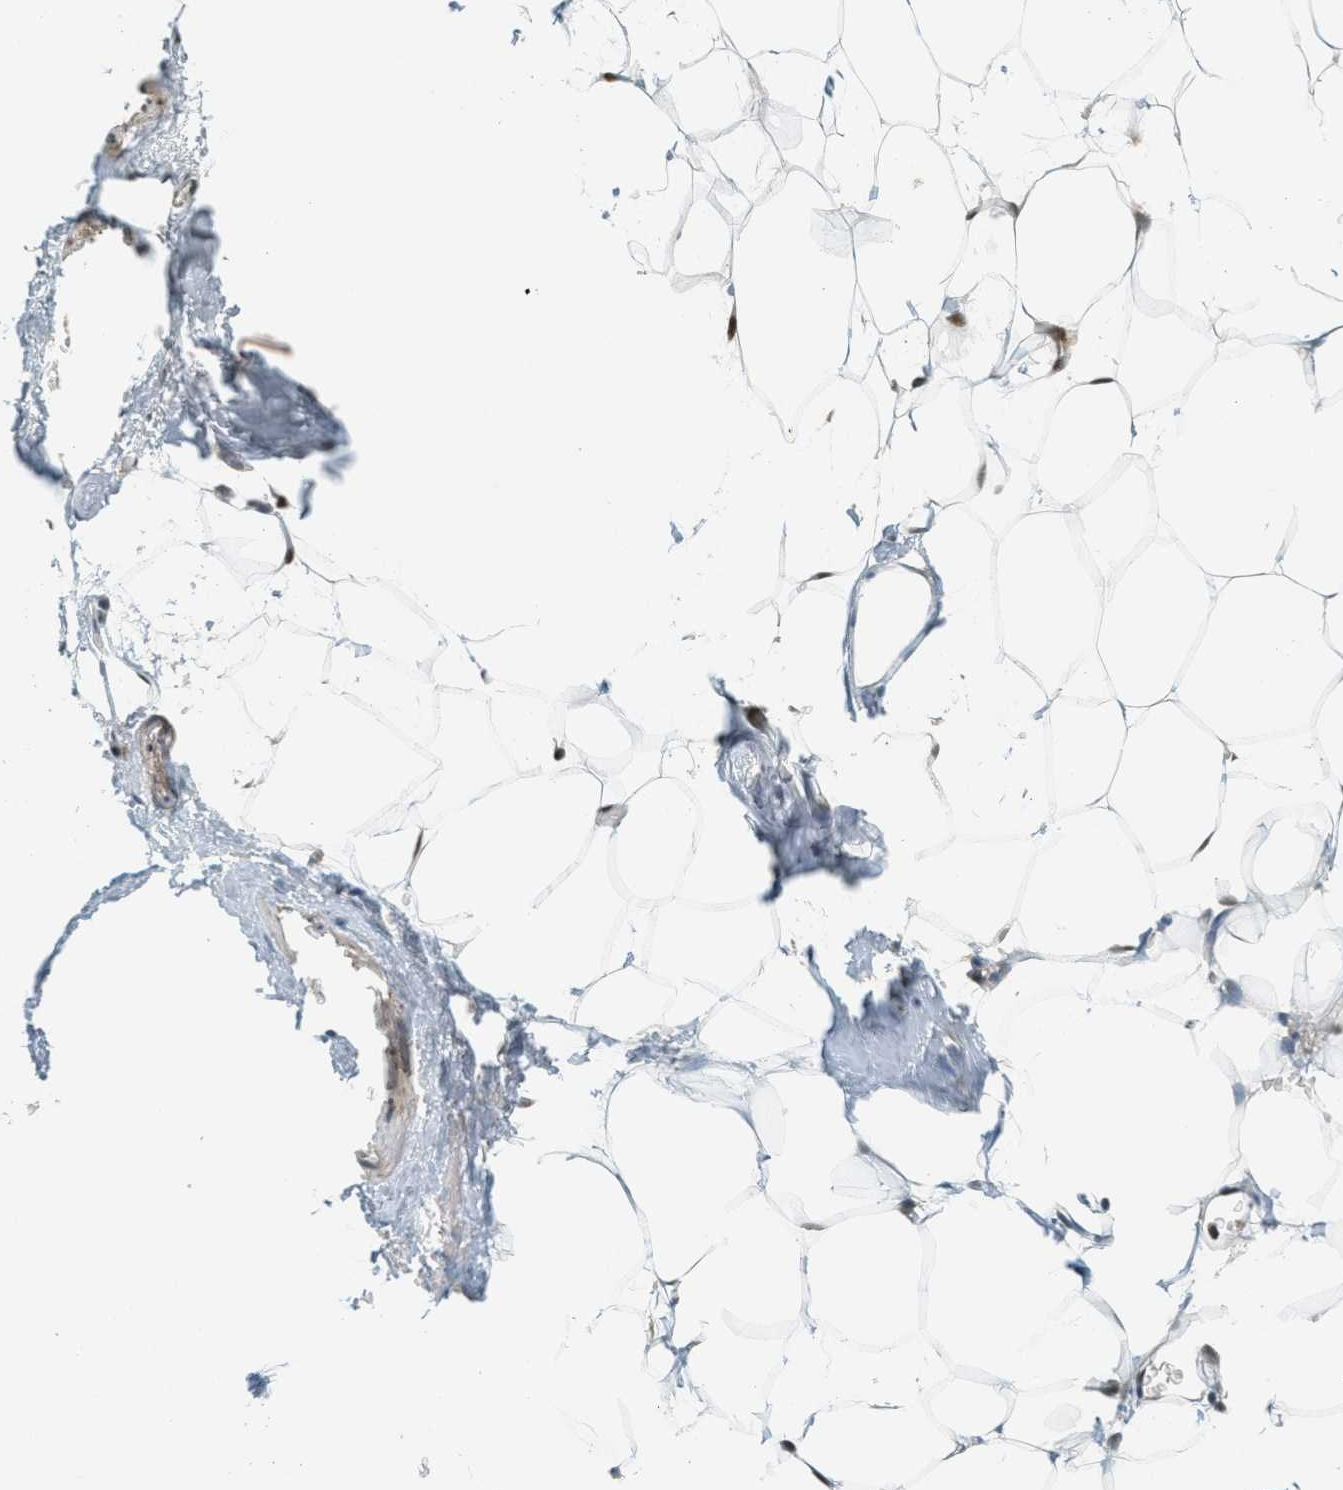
{"staining": {"intensity": "weak", "quantity": "25%-75%", "location": "cytoplasmic/membranous,nuclear"}, "tissue": "adipose tissue", "cell_type": "Adipocytes", "image_type": "normal", "snomed": [{"axis": "morphology", "description": "Normal tissue, NOS"}, {"axis": "topography", "description": "Breast"}, {"axis": "topography", "description": "Adipose tissue"}], "caption": "IHC histopathology image of unremarkable adipose tissue stained for a protein (brown), which demonstrates low levels of weak cytoplasmic/membranous,nuclear staining in about 25%-75% of adipocytes.", "gene": "FOXM1", "patient": {"sex": "female", "age": 25}}